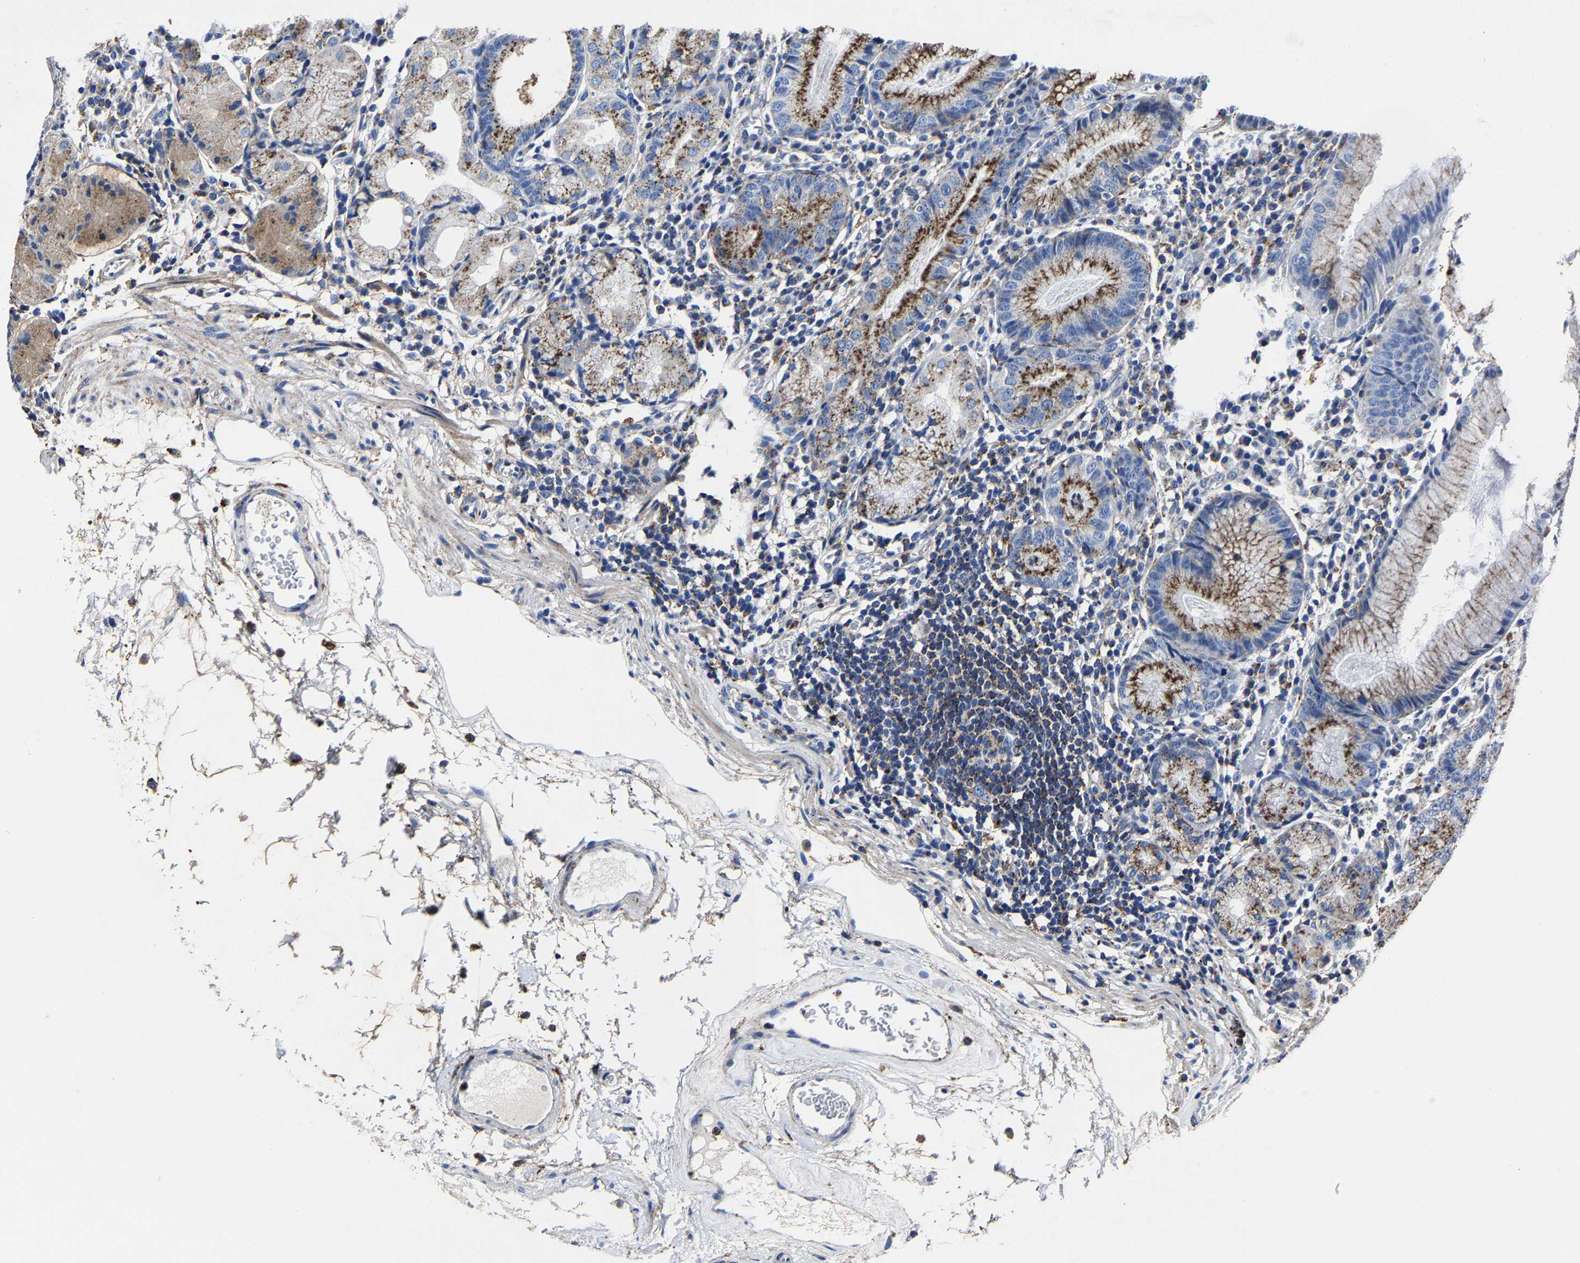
{"staining": {"intensity": "strong", "quantity": ">75%", "location": "cytoplasmic/membranous"}, "tissue": "stomach", "cell_type": "Glandular cells", "image_type": "normal", "snomed": [{"axis": "morphology", "description": "Normal tissue, NOS"}, {"axis": "topography", "description": "Stomach"}, {"axis": "topography", "description": "Stomach, lower"}], "caption": "DAB (3,3'-diaminobenzidine) immunohistochemical staining of benign human stomach reveals strong cytoplasmic/membranous protein expression in approximately >75% of glandular cells.", "gene": "LAMTOR4", "patient": {"sex": "female", "age": 75}}